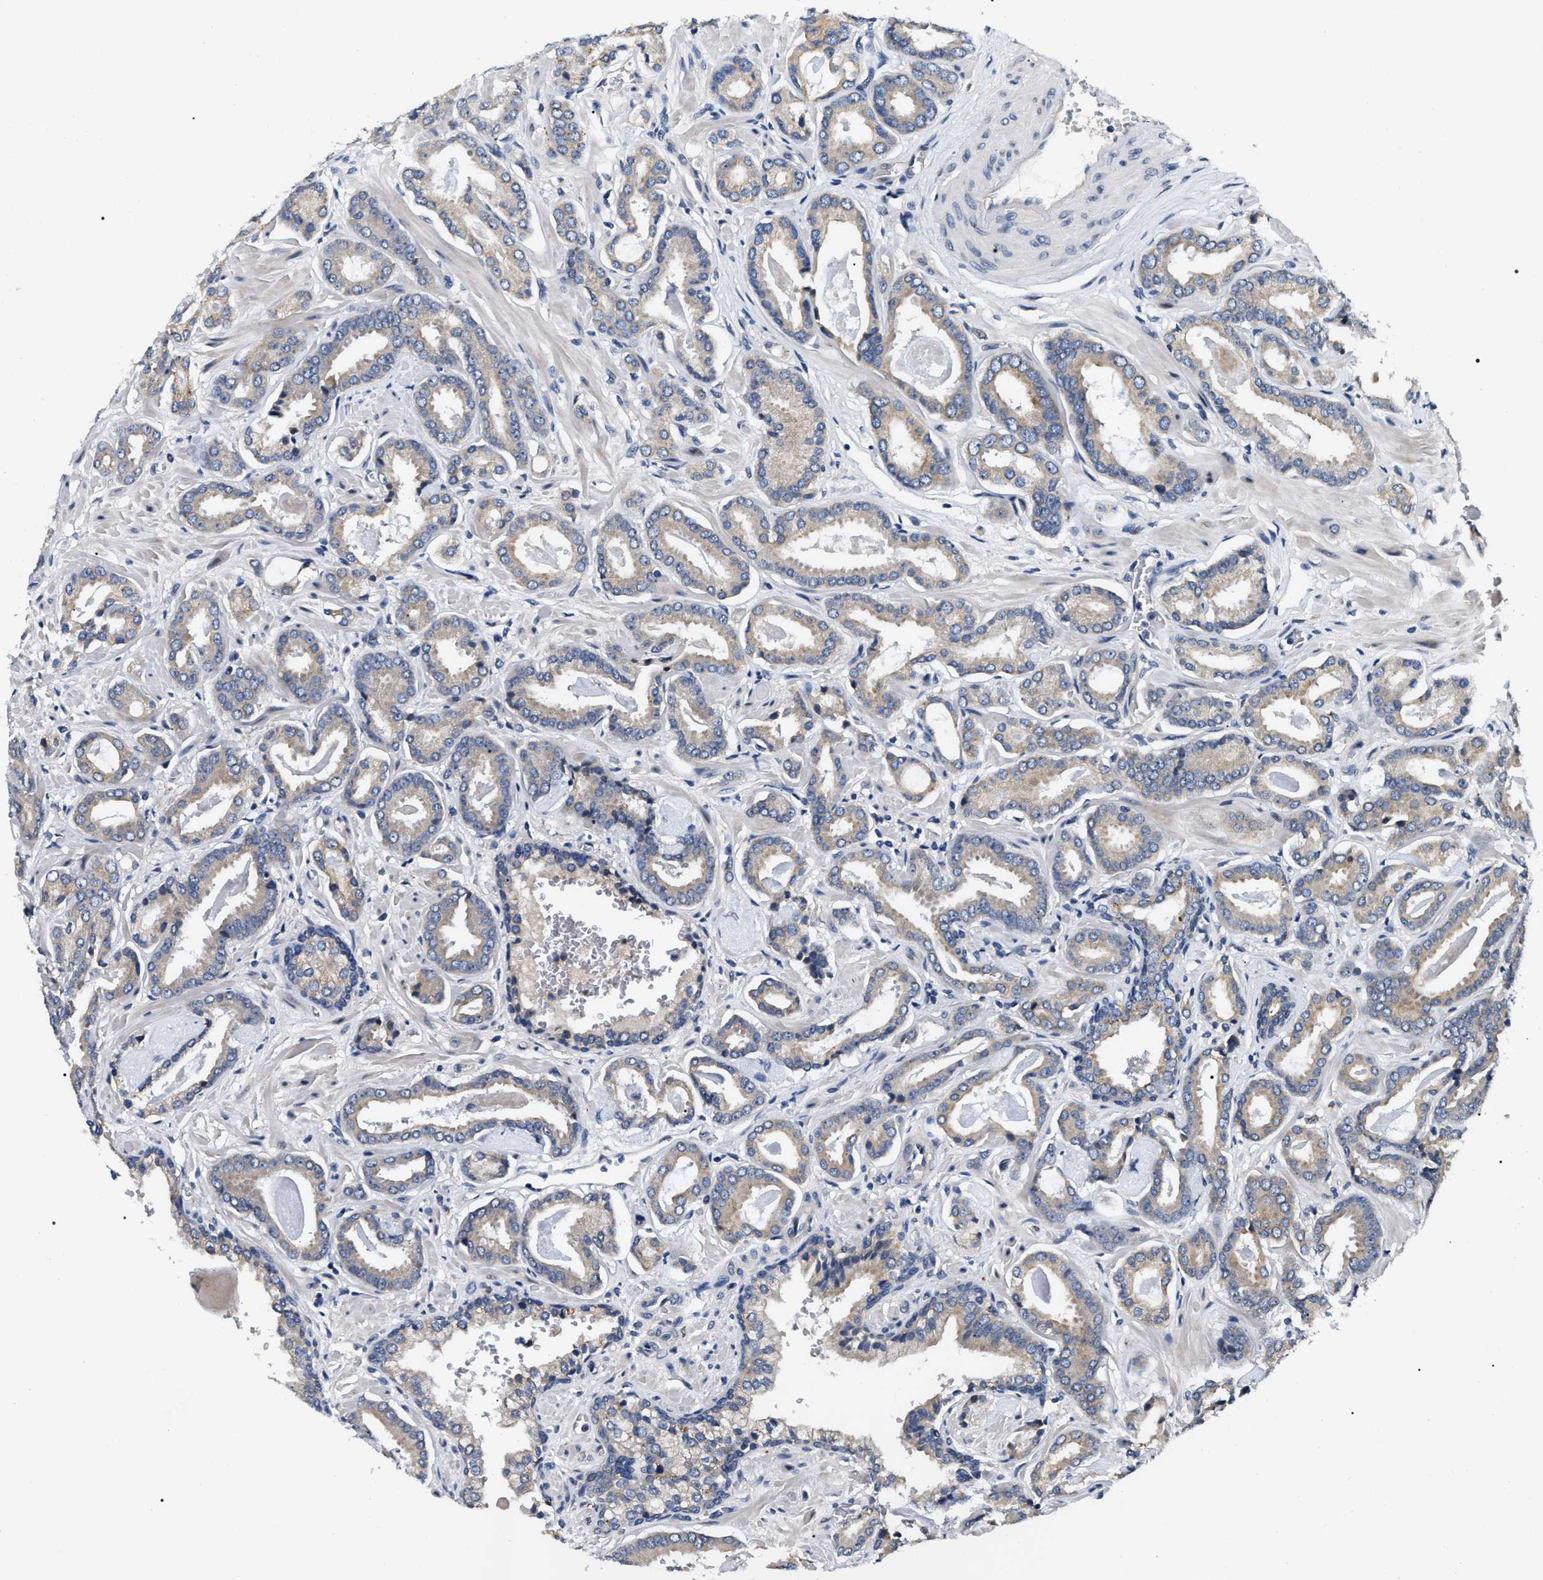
{"staining": {"intensity": "weak", "quantity": "25%-75%", "location": "cytoplasmic/membranous"}, "tissue": "prostate cancer", "cell_type": "Tumor cells", "image_type": "cancer", "snomed": [{"axis": "morphology", "description": "Adenocarcinoma, Low grade"}, {"axis": "topography", "description": "Prostate"}], "caption": "Immunohistochemistry image of prostate cancer stained for a protein (brown), which exhibits low levels of weak cytoplasmic/membranous positivity in about 25%-75% of tumor cells.", "gene": "IFT81", "patient": {"sex": "male", "age": 53}}